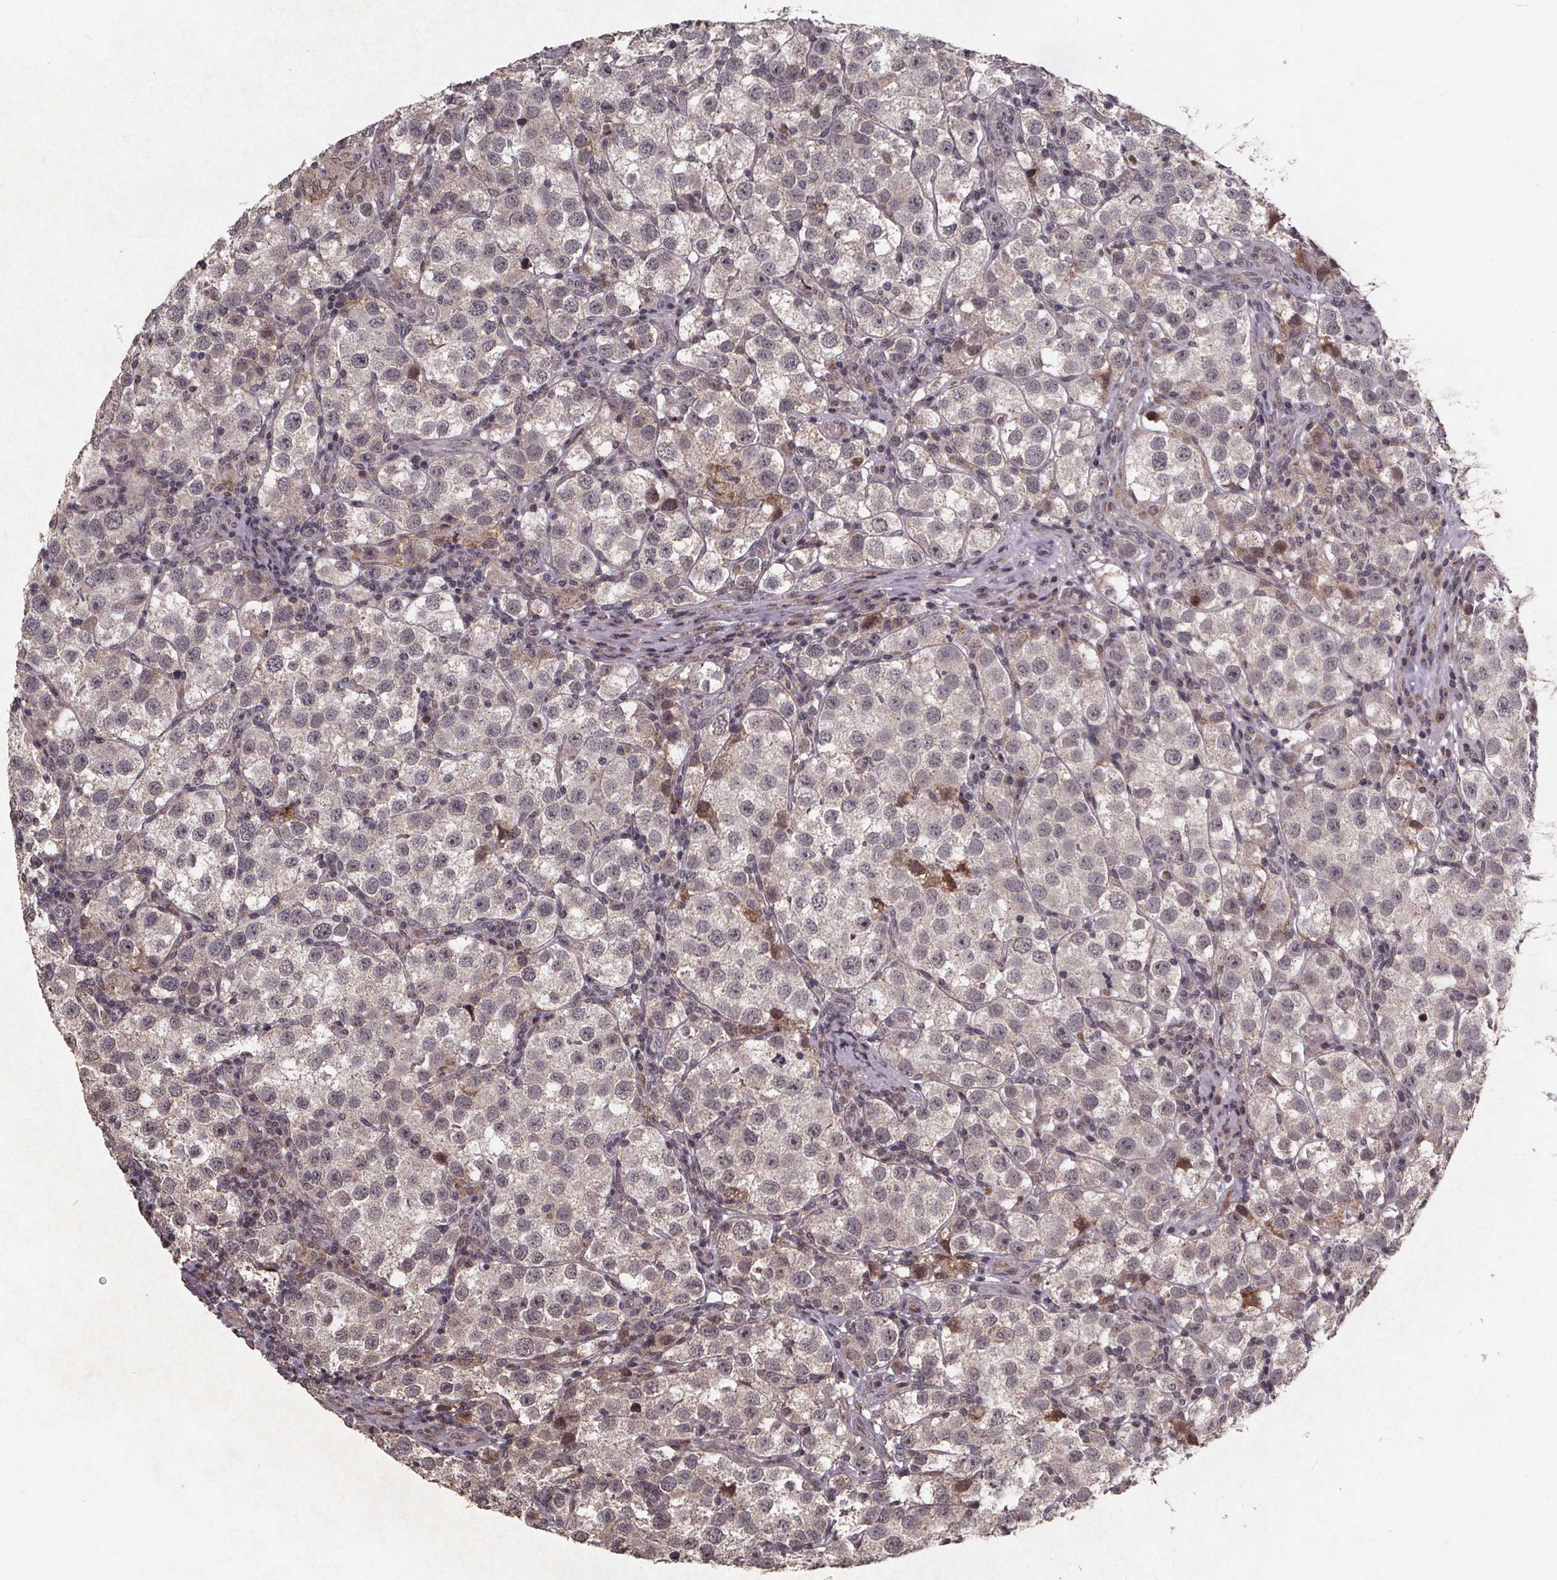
{"staining": {"intensity": "negative", "quantity": "none", "location": "none"}, "tissue": "testis cancer", "cell_type": "Tumor cells", "image_type": "cancer", "snomed": [{"axis": "morphology", "description": "Seminoma, NOS"}, {"axis": "topography", "description": "Testis"}], "caption": "Human testis cancer stained for a protein using IHC exhibits no expression in tumor cells.", "gene": "GPX3", "patient": {"sex": "male", "age": 37}}